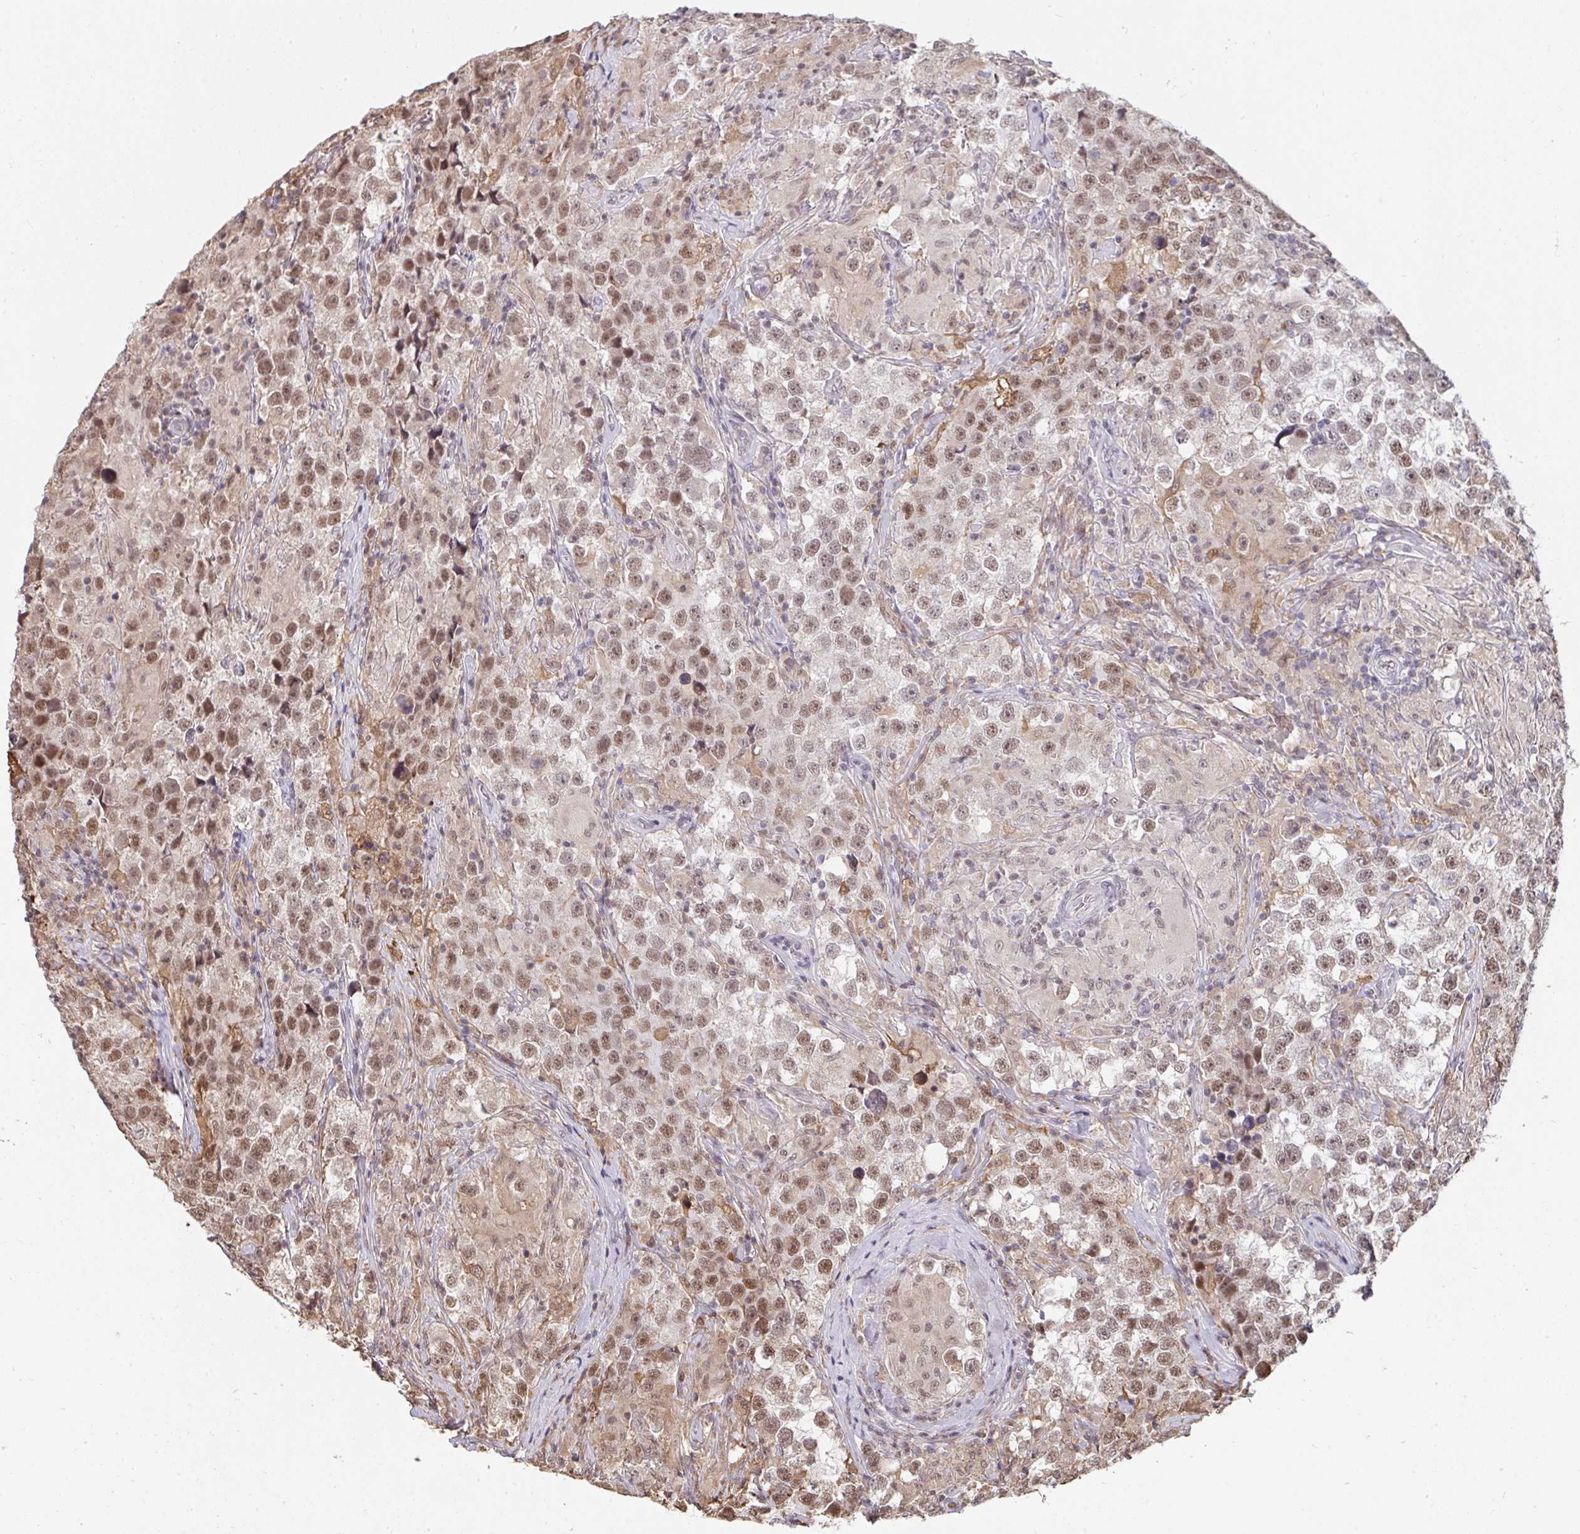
{"staining": {"intensity": "moderate", "quantity": ">75%", "location": "nuclear"}, "tissue": "testis cancer", "cell_type": "Tumor cells", "image_type": "cancer", "snomed": [{"axis": "morphology", "description": "Seminoma, NOS"}, {"axis": "topography", "description": "Testis"}], "caption": "Approximately >75% of tumor cells in human testis cancer reveal moderate nuclear protein positivity as visualized by brown immunohistochemical staining.", "gene": "SAP30", "patient": {"sex": "male", "age": 46}}